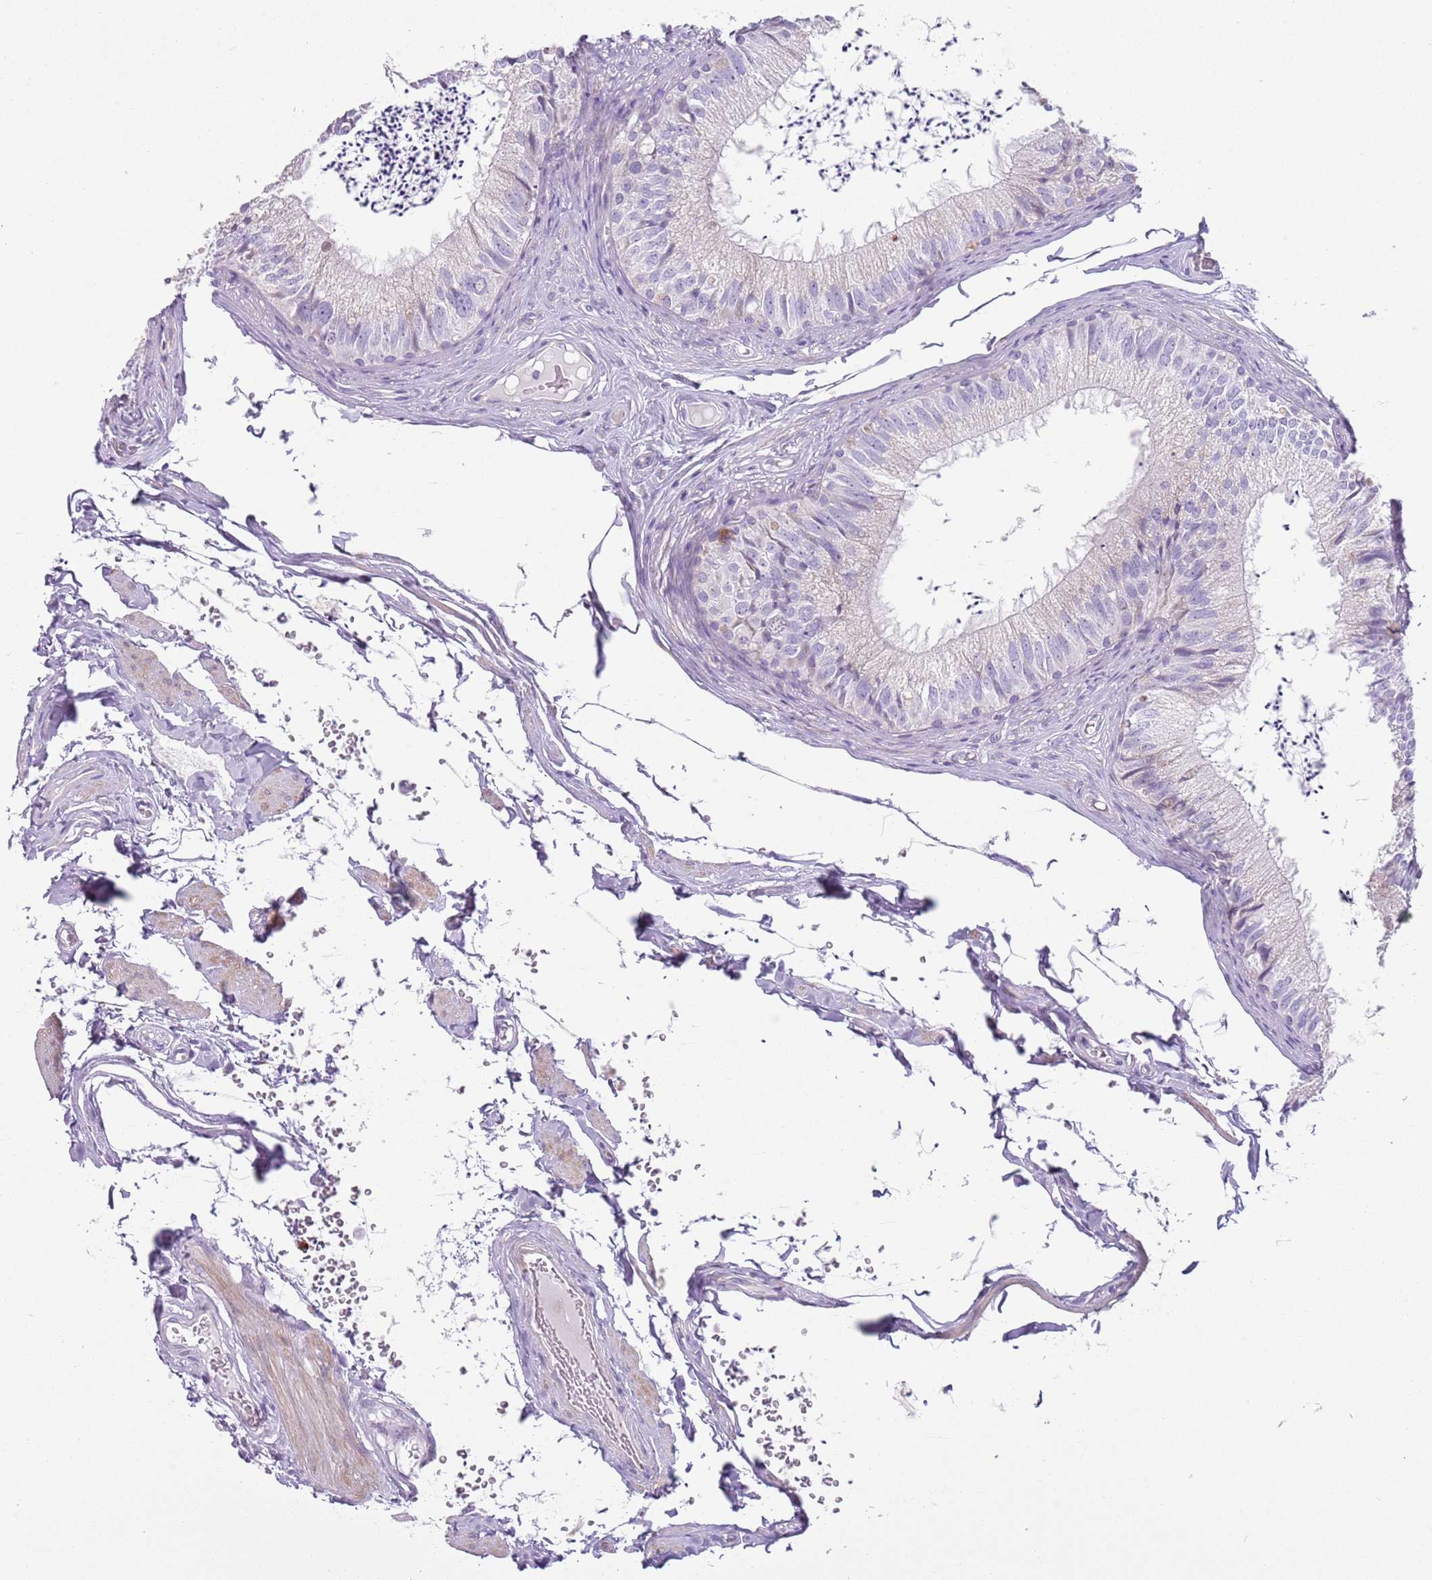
{"staining": {"intensity": "negative", "quantity": "none", "location": "none"}, "tissue": "epididymis", "cell_type": "Glandular cells", "image_type": "normal", "snomed": [{"axis": "morphology", "description": "Normal tissue, NOS"}, {"axis": "topography", "description": "Epididymis"}], "caption": "IHC photomicrograph of unremarkable human epididymis stained for a protein (brown), which shows no positivity in glandular cells.", "gene": "CD177", "patient": {"sex": "male", "age": 79}}